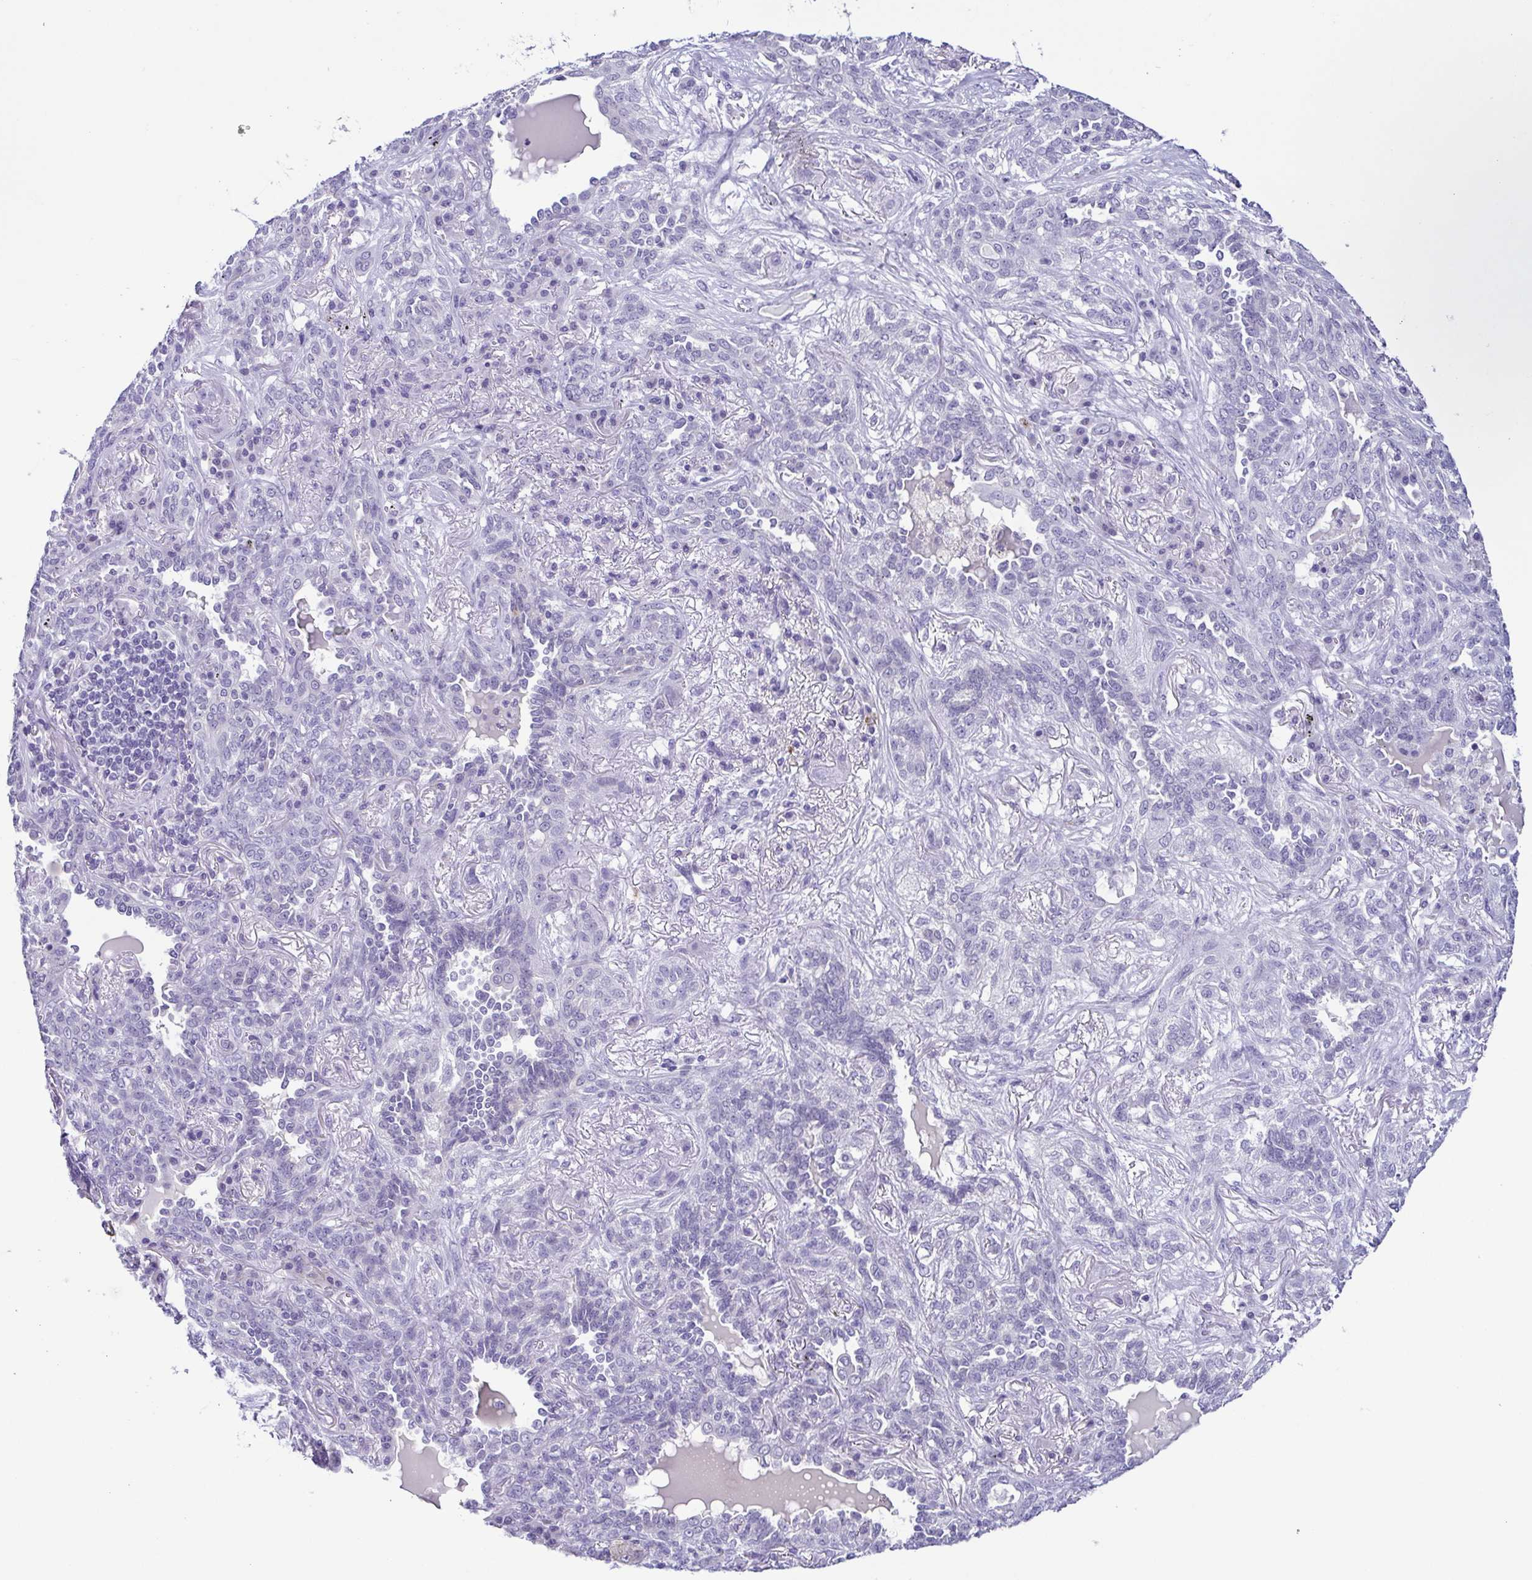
{"staining": {"intensity": "negative", "quantity": "none", "location": "none"}, "tissue": "lung cancer", "cell_type": "Tumor cells", "image_type": "cancer", "snomed": [{"axis": "morphology", "description": "Squamous cell carcinoma, NOS"}, {"axis": "topography", "description": "Lung"}], "caption": "DAB immunohistochemical staining of lung squamous cell carcinoma displays no significant positivity in tumor cells.", "gene": "TERT", "patient": {"sex": "female", "age": 70}}